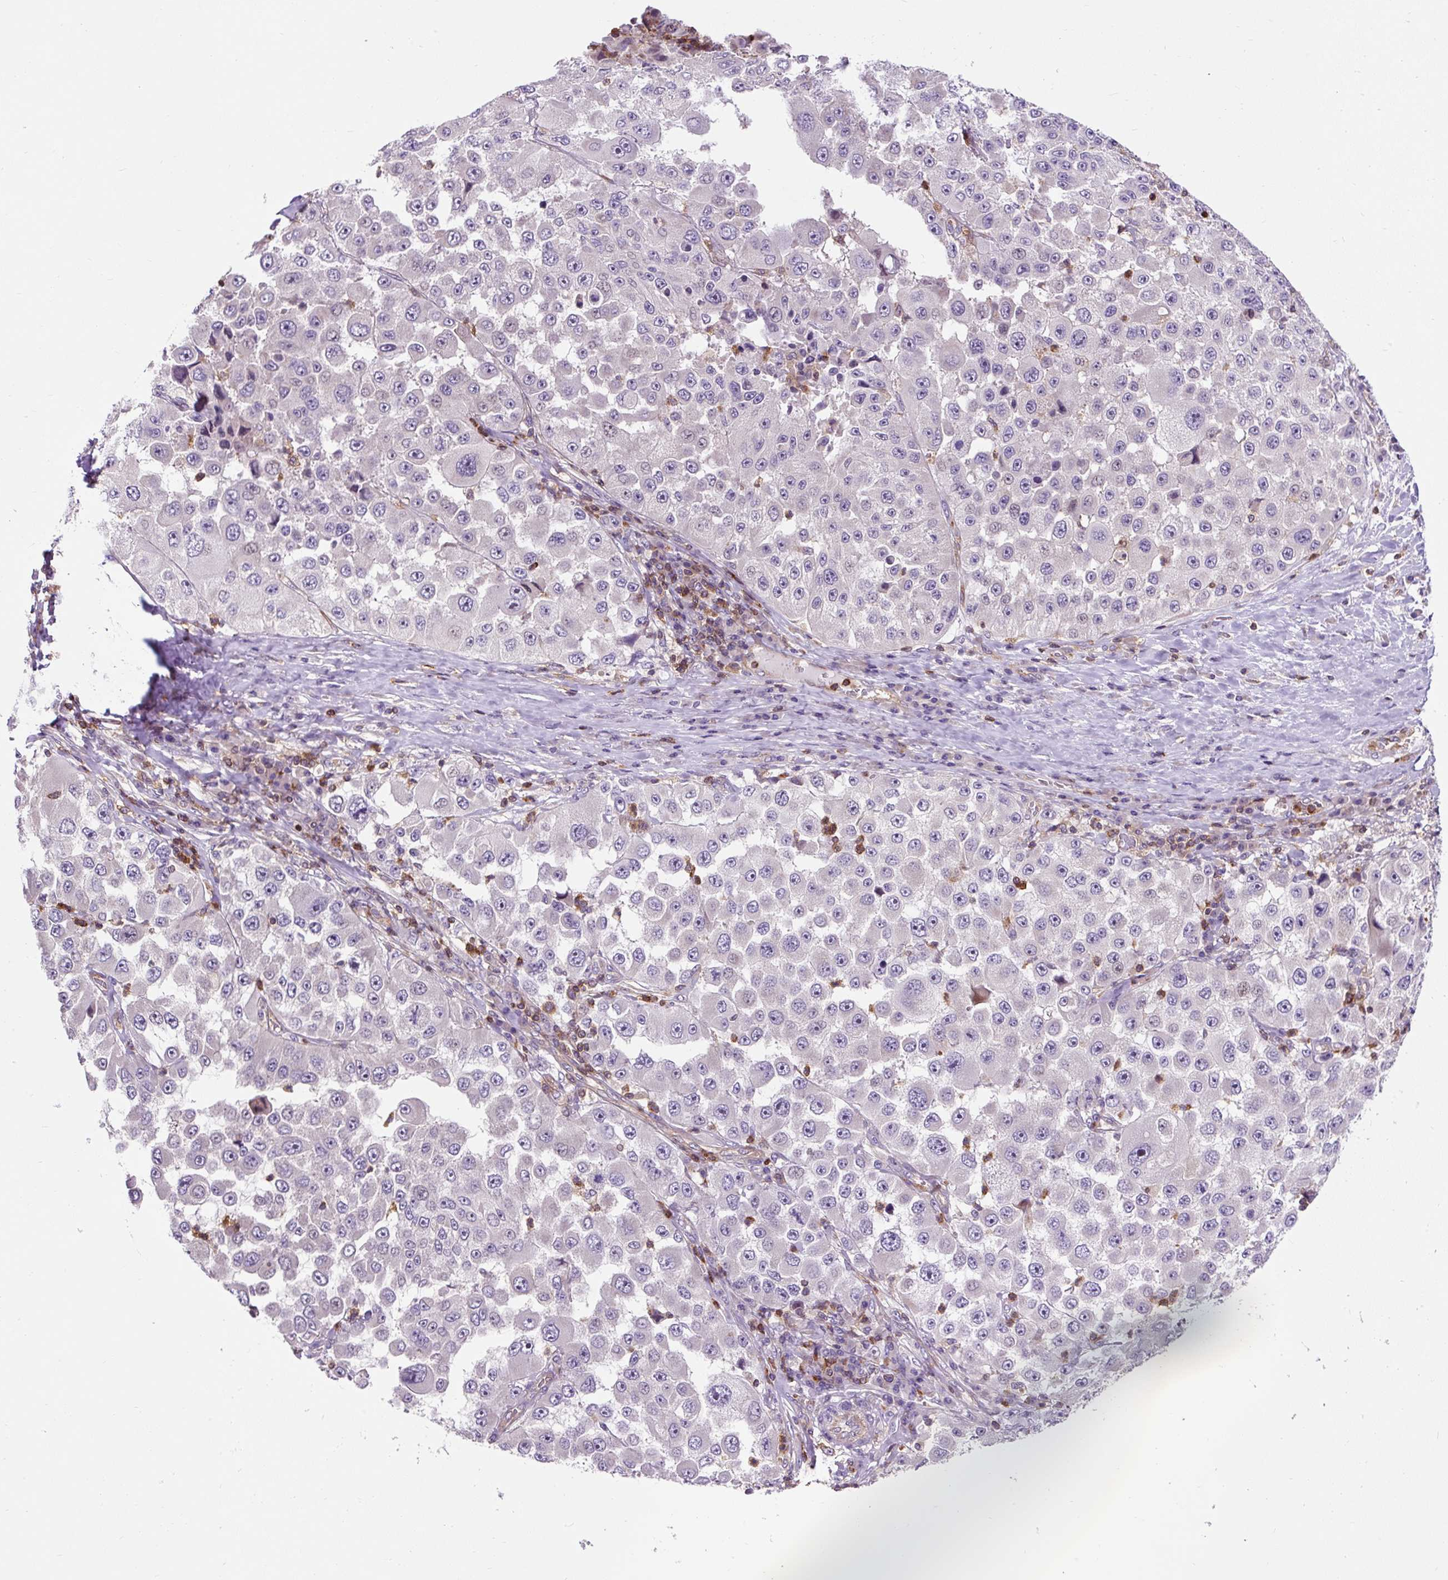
{"staining": {"intensity": "negative", "quantity": "none", "location": "none"}, "tissue": "melanoma", "cell_type": "Tumor cells", "image_type": "cancer", "snomed": [{"axis": "morphology", "description": "Malignant melanoma, Metastatic site"}, {"axis": "topography", "description": "Lymph node"}], "caption": "Malignant melanoma (metastatic site) was stained to show a protein in brown. There is no significant expression in tumor cells. (IHC, brightfield microscopy, high magnification).", "gene": "CISD3", "patient": {"sex": "male", "age": 62}}